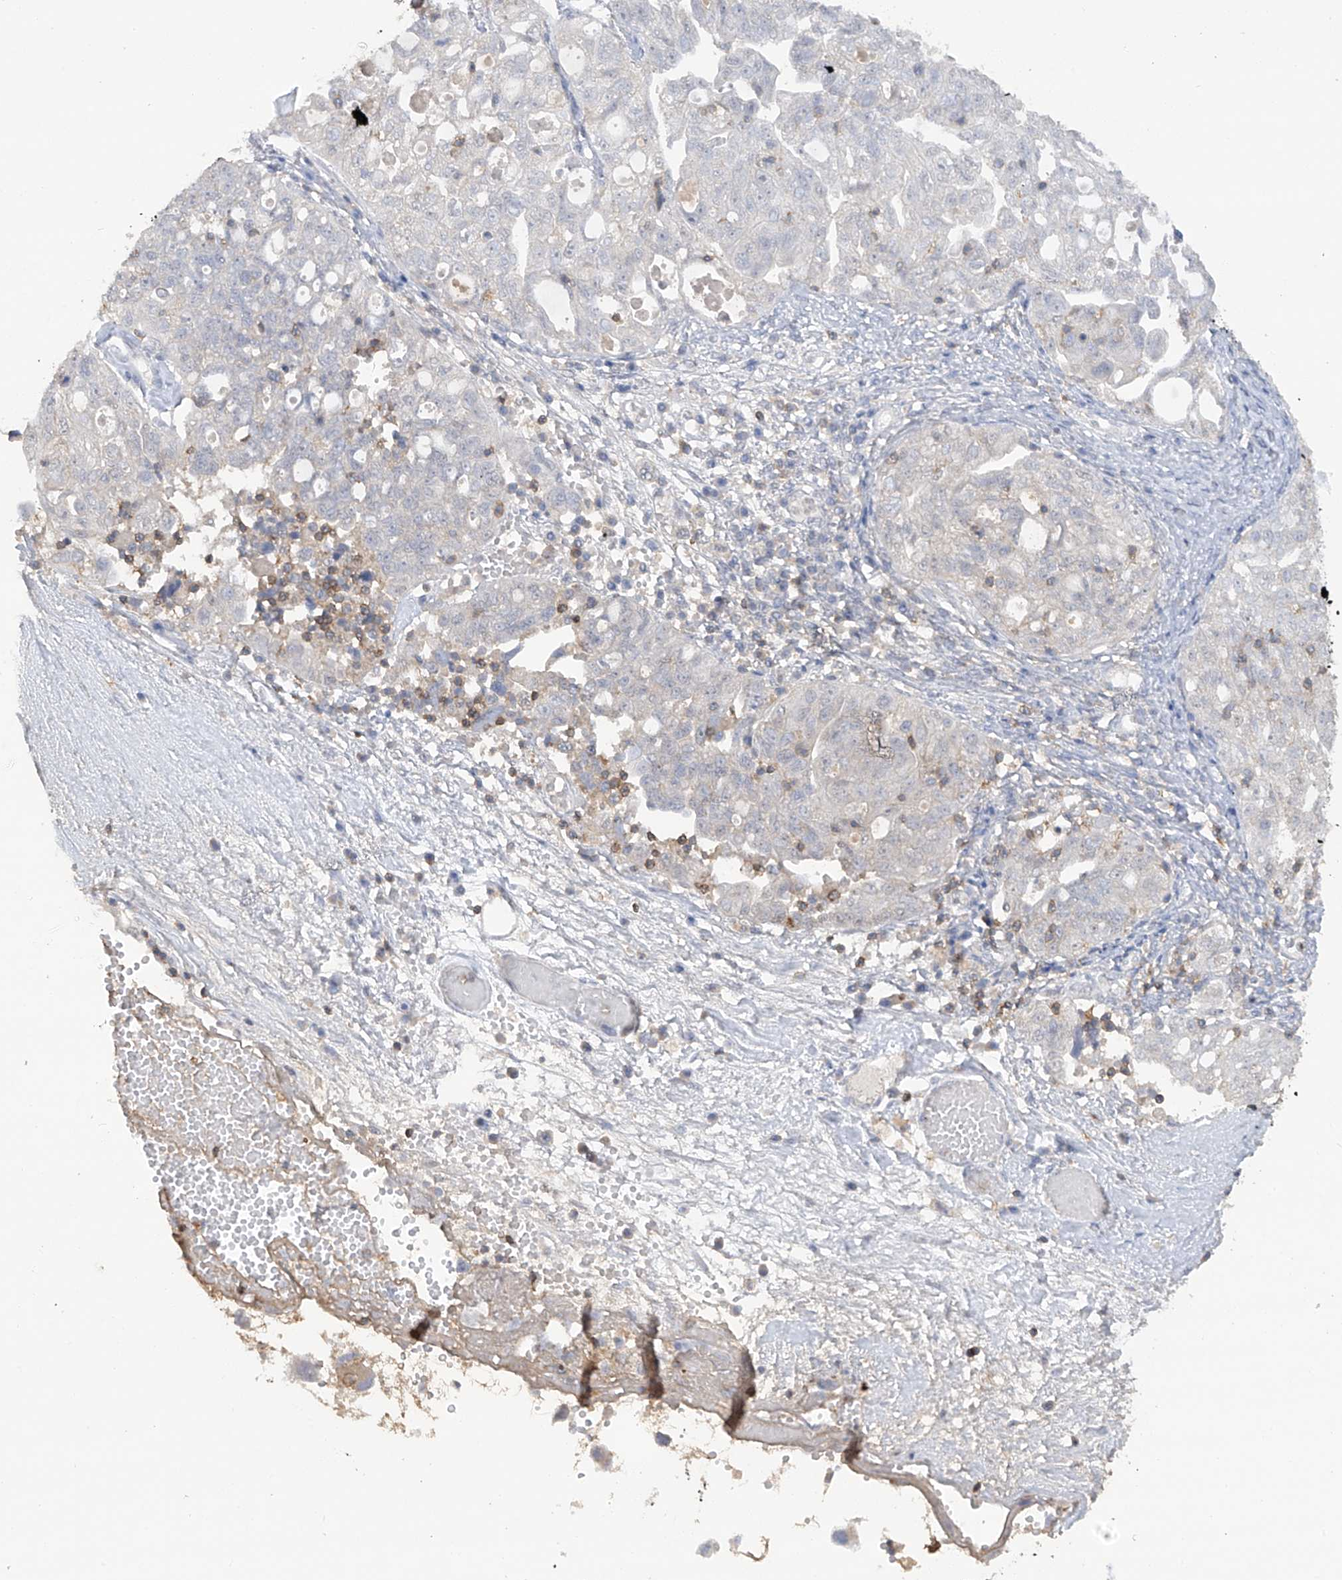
{"staining": {"intensity": "negative", "quantity": "none", "location": "none"}, "tissue": "ovarian cancer", "cell_type": "Tumor cells", "image_type": "cancer", "snomed": [{"axis": "morphology", "description": "Carcinoma, NOS"}, {"axis": "morphology", "description": "Cystadenocarcinoma, serous, NOS"}, {"axis": "topography", "description": "Ovary"}], "caption": "Tumor cells show no significant protein staining in ovarian cancer.", "gene": "HAS3", "patient": {"sex": "female", "age": 69}}